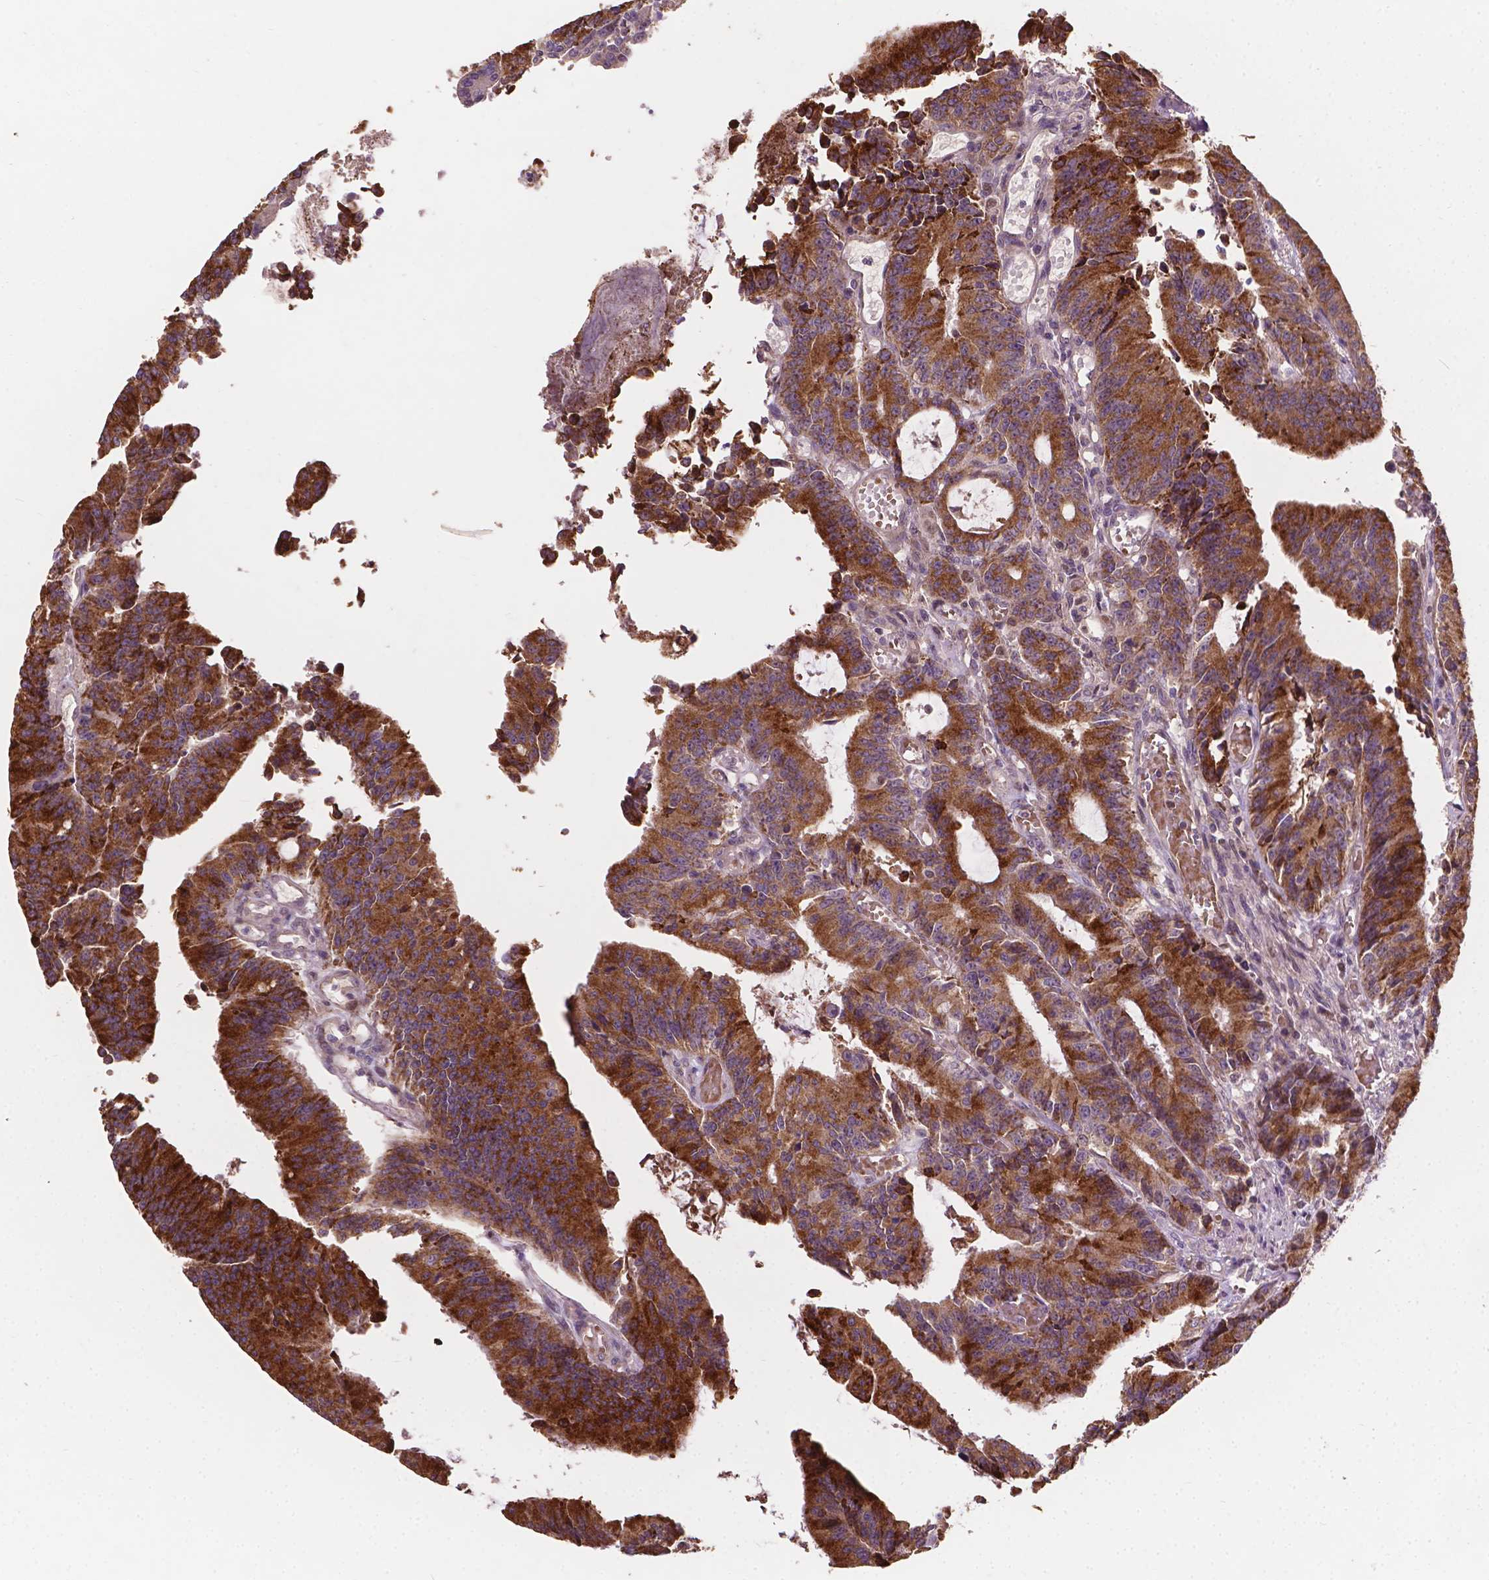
{"staining": {"intensity": "strong", "quantity": ">75%", "location": "cytoplasmic/membranous"}, "tissue": "colorectal cancer", "cell_type": "Tumor cells", "image_type": "cancer", "snomed": [{"axis": "morphology", "description": "Adenocarcinoma, NOS"}, {"axis": "topography", "description": "Colon"}], "caption": "DAB immunohistochemical staining of human colorectal cancer reveals strong cytoplasmic/membranous protein expression in approximately >75% of tumor cells. (brown staining indicates protein expression, while blue staining denotes nuclei).", "gene": "DUSP16", "patient": {"sex": "female", "age": 78}}